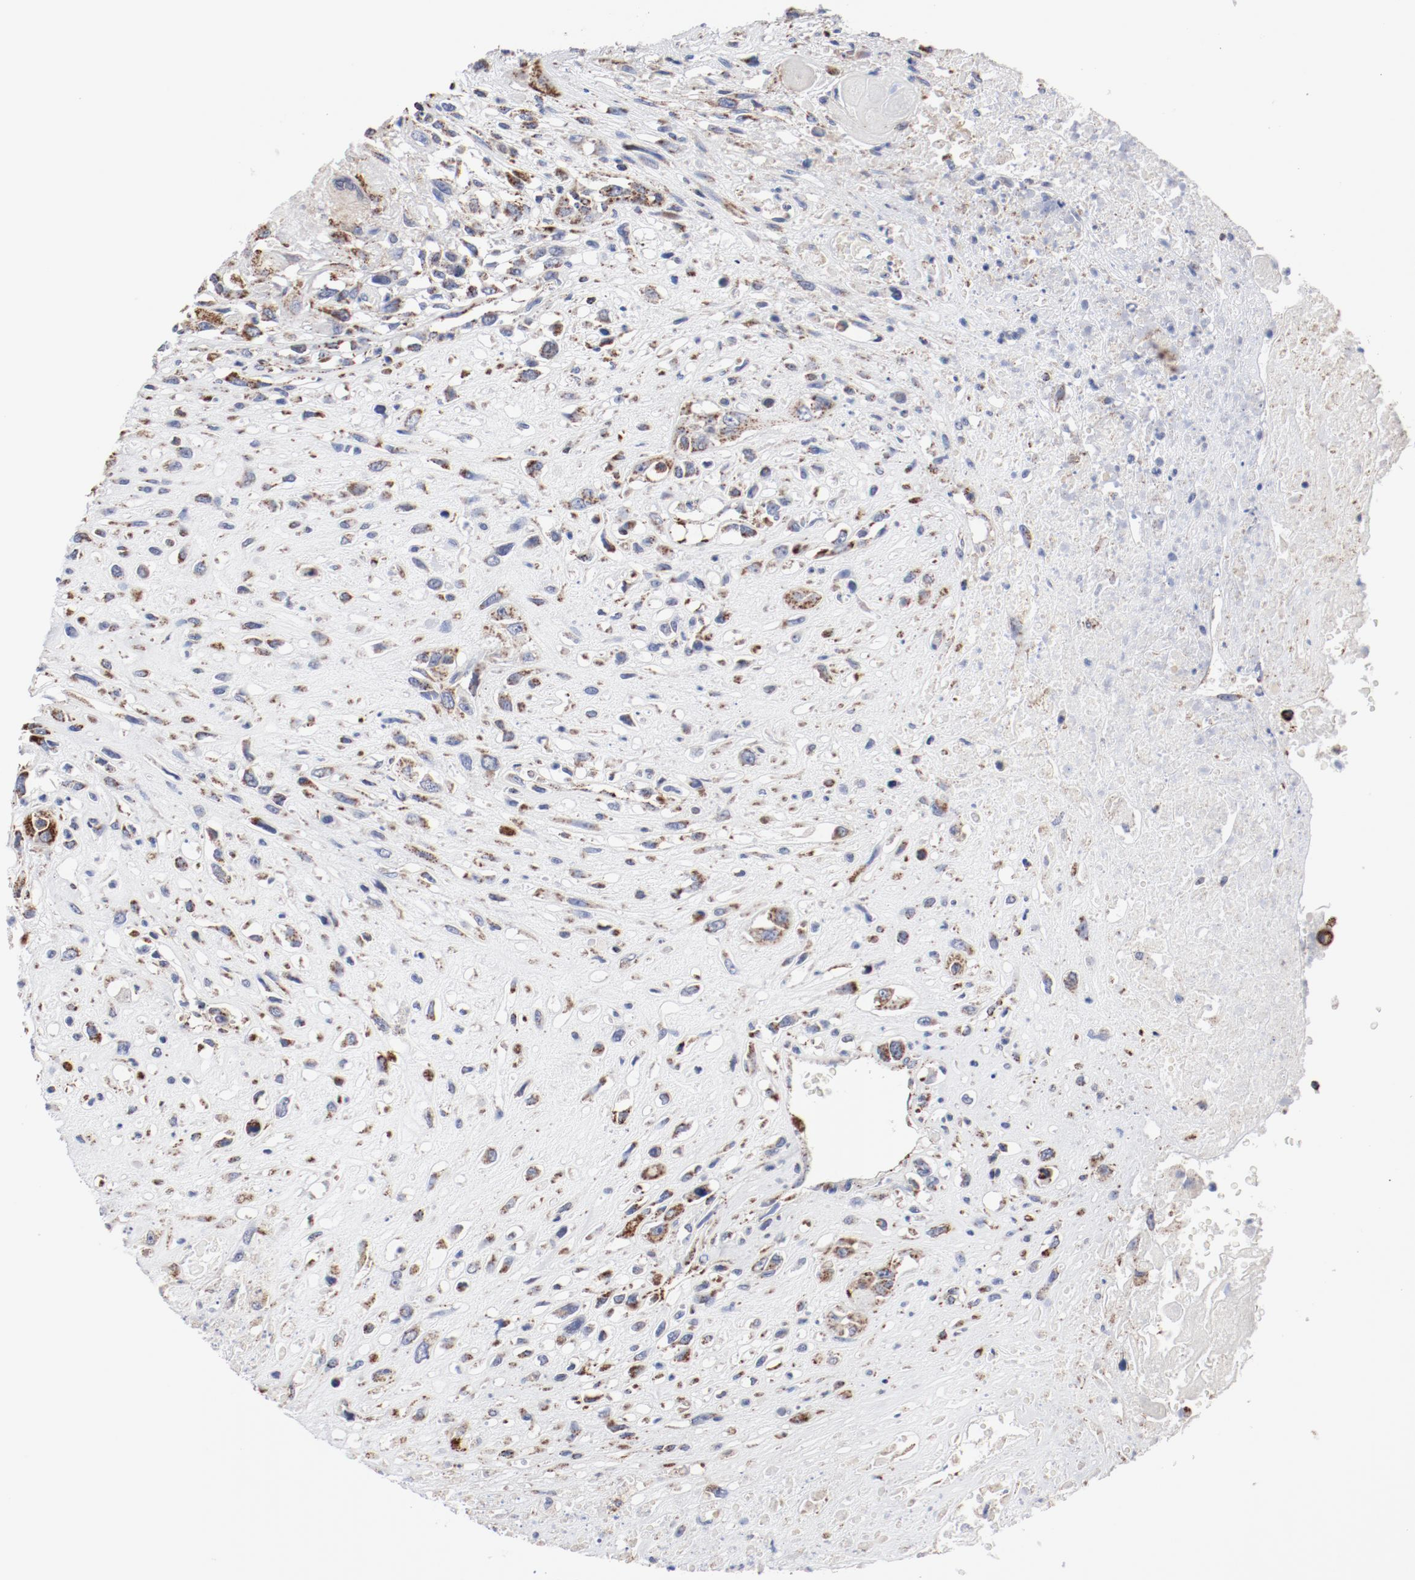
{"staining": {"intensity": "moderate", "quantity": ">75%", "location": "cytoplasmic/membranous"}, "tissue": "head and neck cancer", "cell_type": "Tumor cells", "image_type": "cancer", "snomed": [{"axis": "morphology", "description": "Necrosis, NOS"}, {"axis": "morphology", "description": "Neoplasm, malignant, NOS"}, {"axis": "topography", "description": "Salivary gland"}, {"axis": "topography", "description": "Head-Neck"}], "caption": "Protein positivity by IHC reveals moderate cytoplasmic/membranous positivity in approximately >75% of tumor cells in neoplasm (malignant) (head and neck).", "gene": "NDUFV2", "patient": {"sex": "male", "age": 43}}